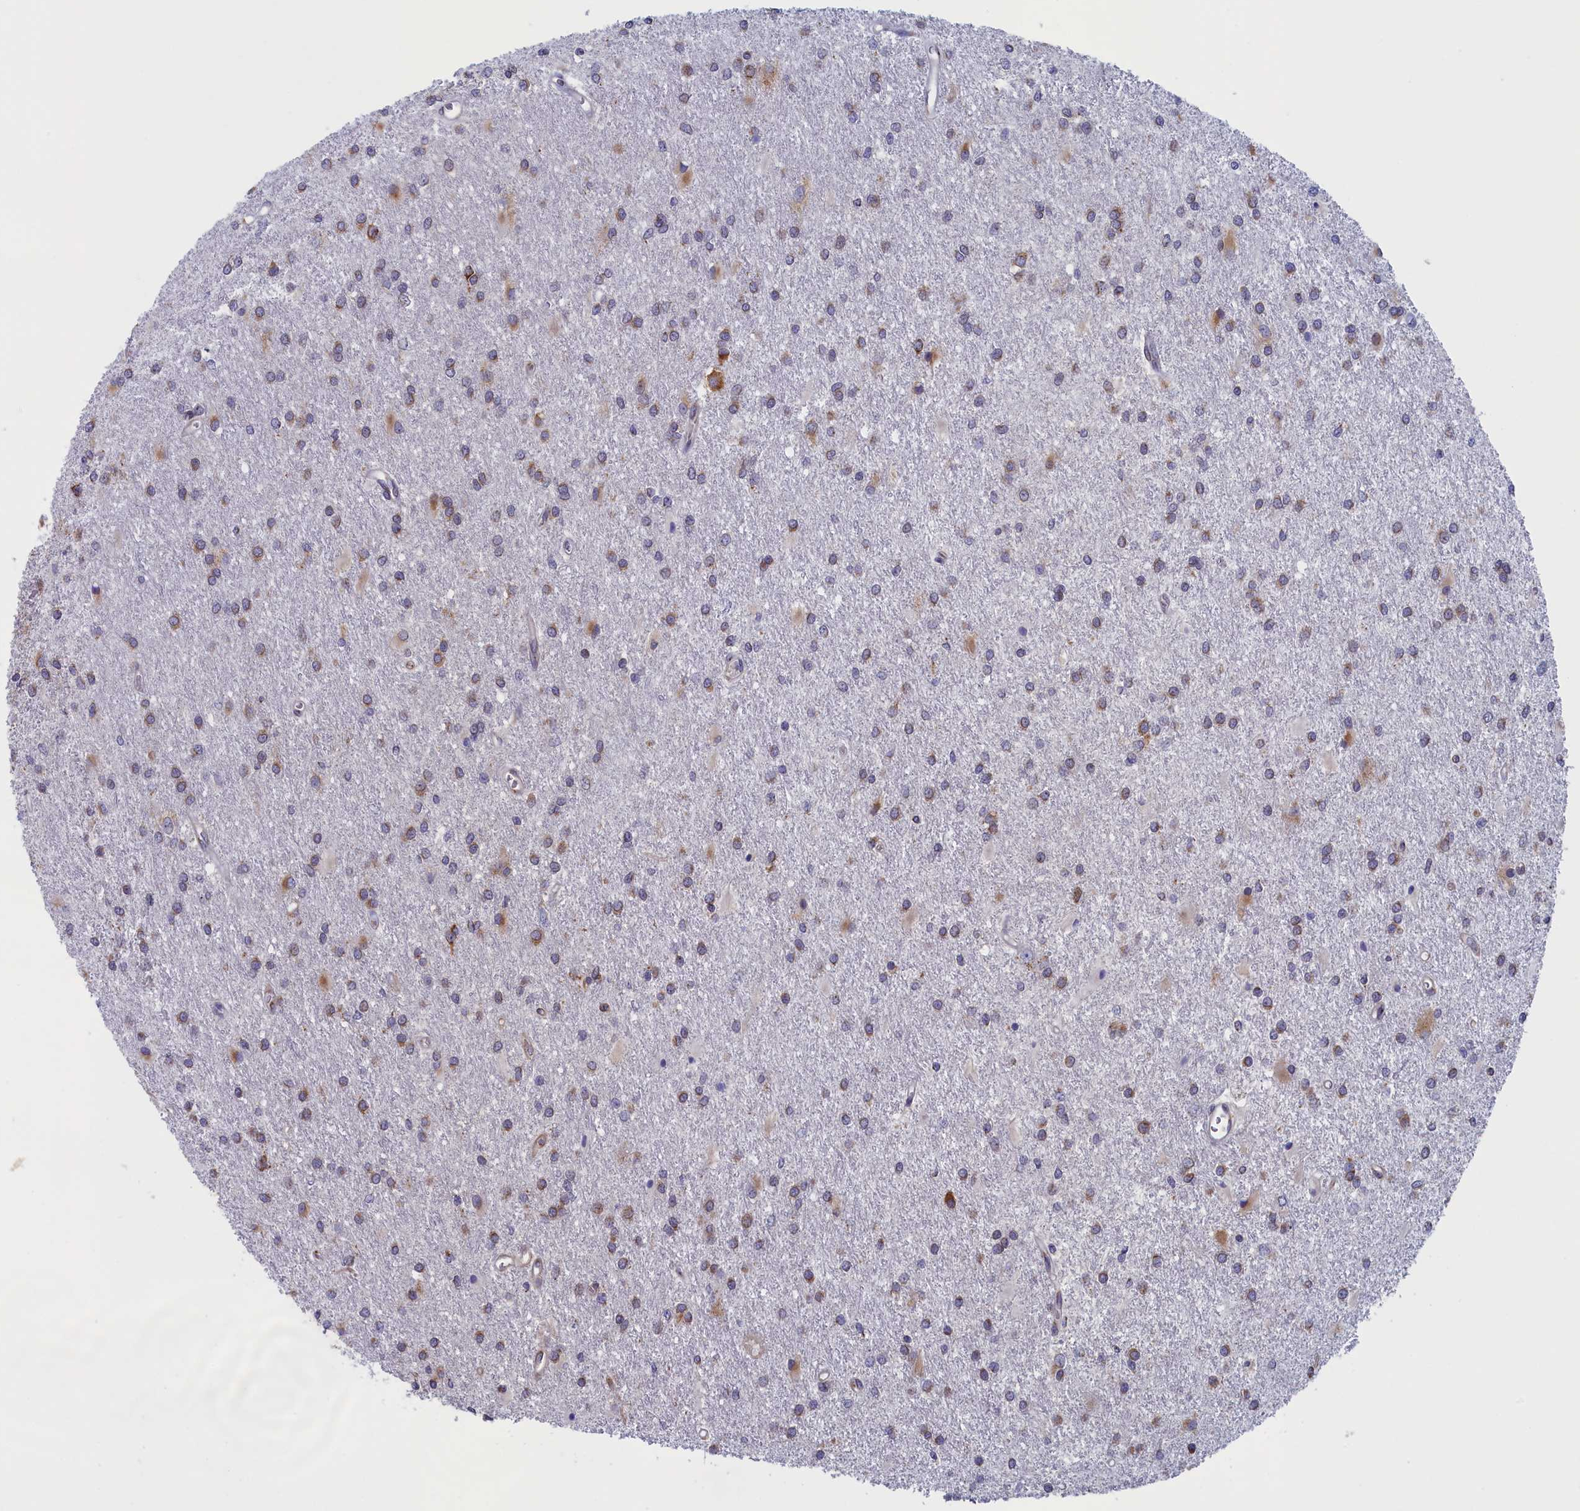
{"staining": {"intensity": "moderate", "quantity": "<25%", "location": "cytoplasmic/membranous"}, "tissue": "glioma", "cell_type": "Tumor cells", "image_type": "cancer", "snomed": [{"axis": "morphology", "description": "Glioma, malignant, High grade"}, {"axis": "topography", "description": "Brain"}], "caption": "Brown immunohistochemical staining in human glioma demonstrates moderate cytoplasmic/membranous staining in about <25% of tumor cells.", "gene": "CCDC68", "patient": {"sex": "female", "age": 50}}